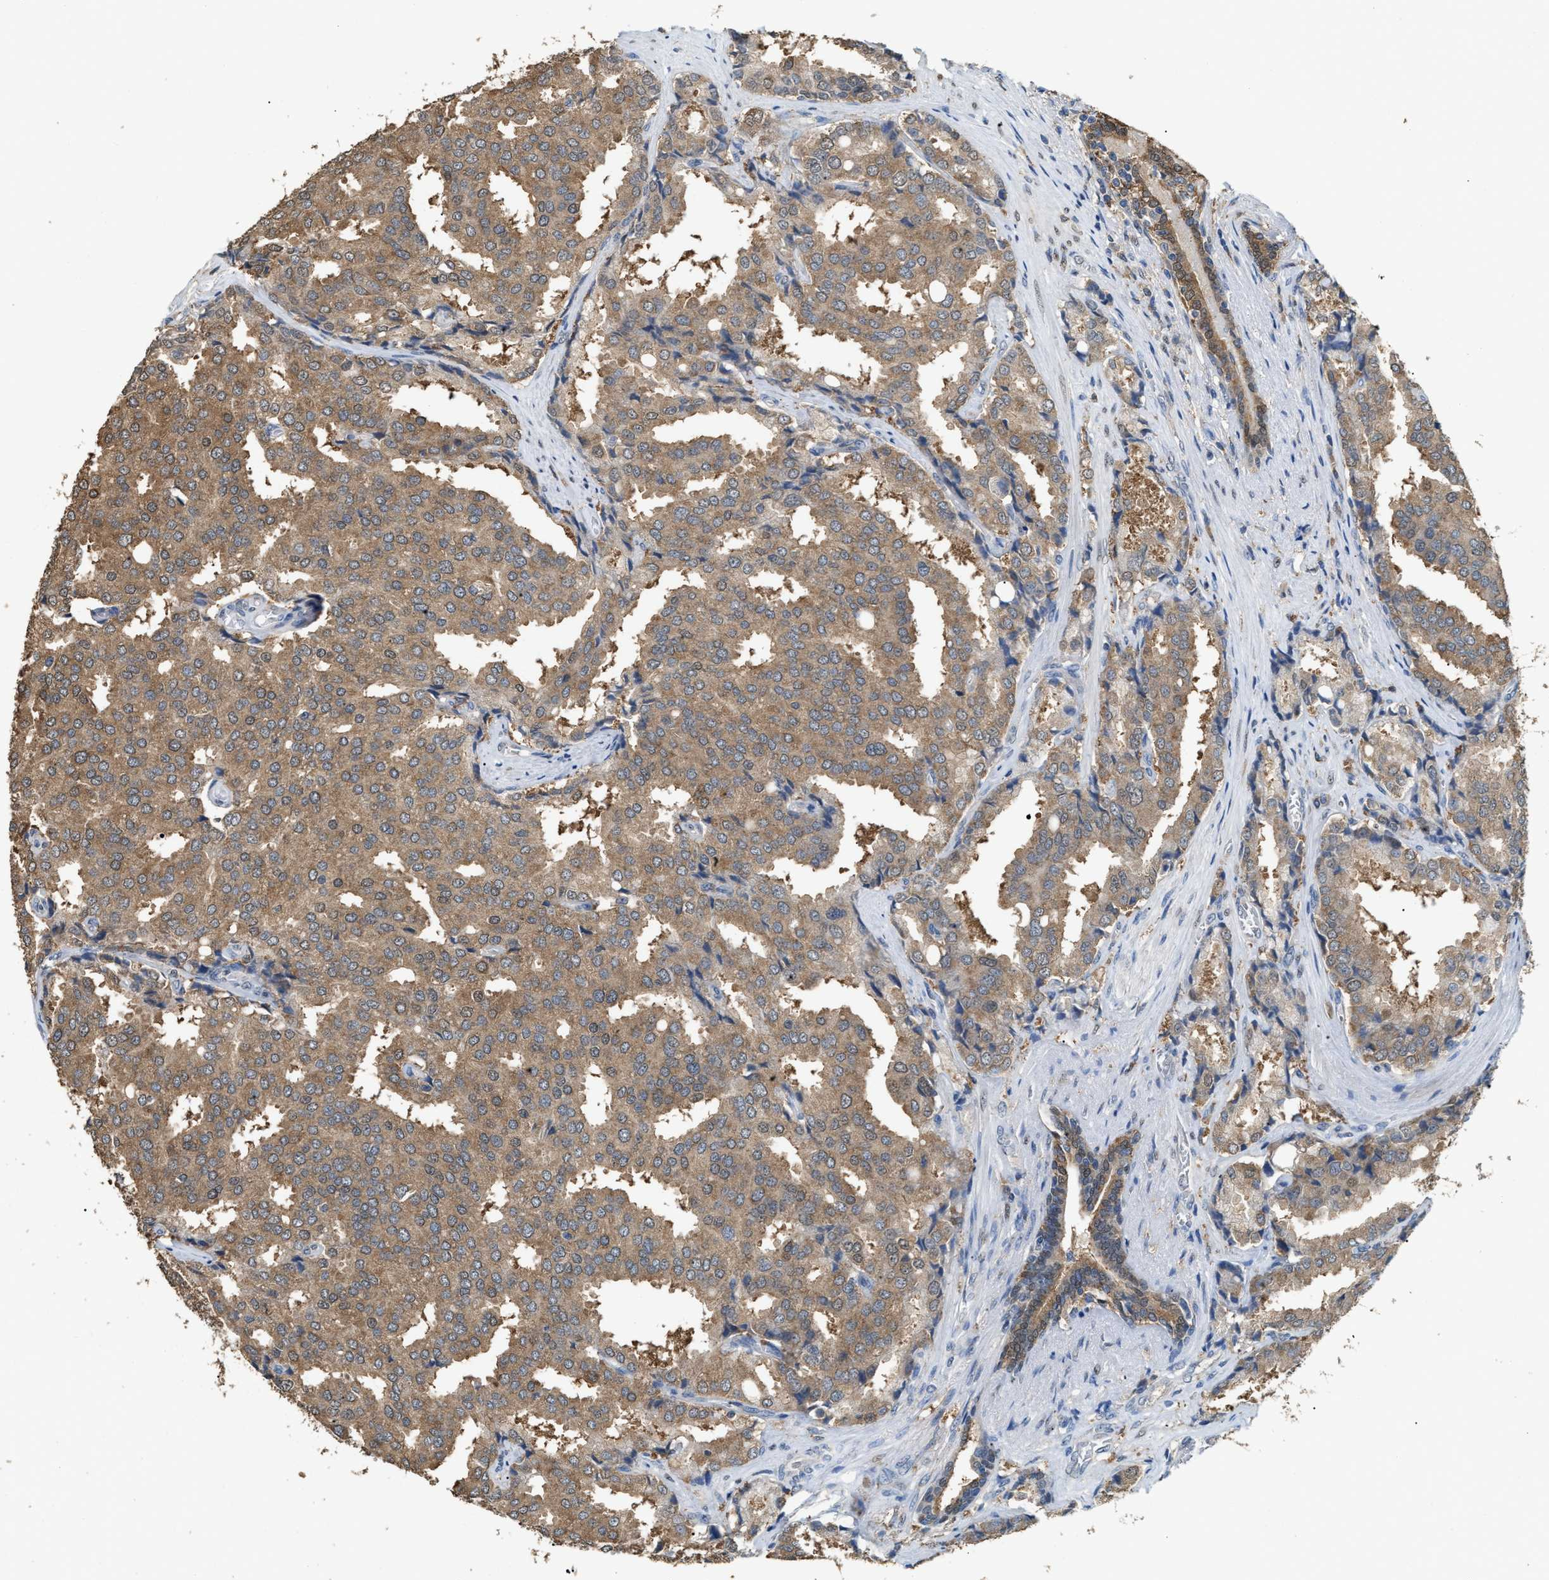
{"staining": {"intensity": "moderate", "quantity": ">75%", "location": "cytoplasmic/membranous"}, "tissue": "prostate cancer", "cell_type": "Tumor cells", "image_type": "cancer", "snomed": [{"axis": "morphology", "description": "Adenocarcinoma, High grade"}, {"axis": "topography", "description": "Prostate"}], "caption": "A brown stain shows moderate cytoplasmic/membranous positivity of a protein in prostate adenocarcinoma (high-grade) tumor cells. (IHC, brightfield microscopy, high magnification).", "gene": "GCN1", "patient": {"sex": "male", "age": 50}}